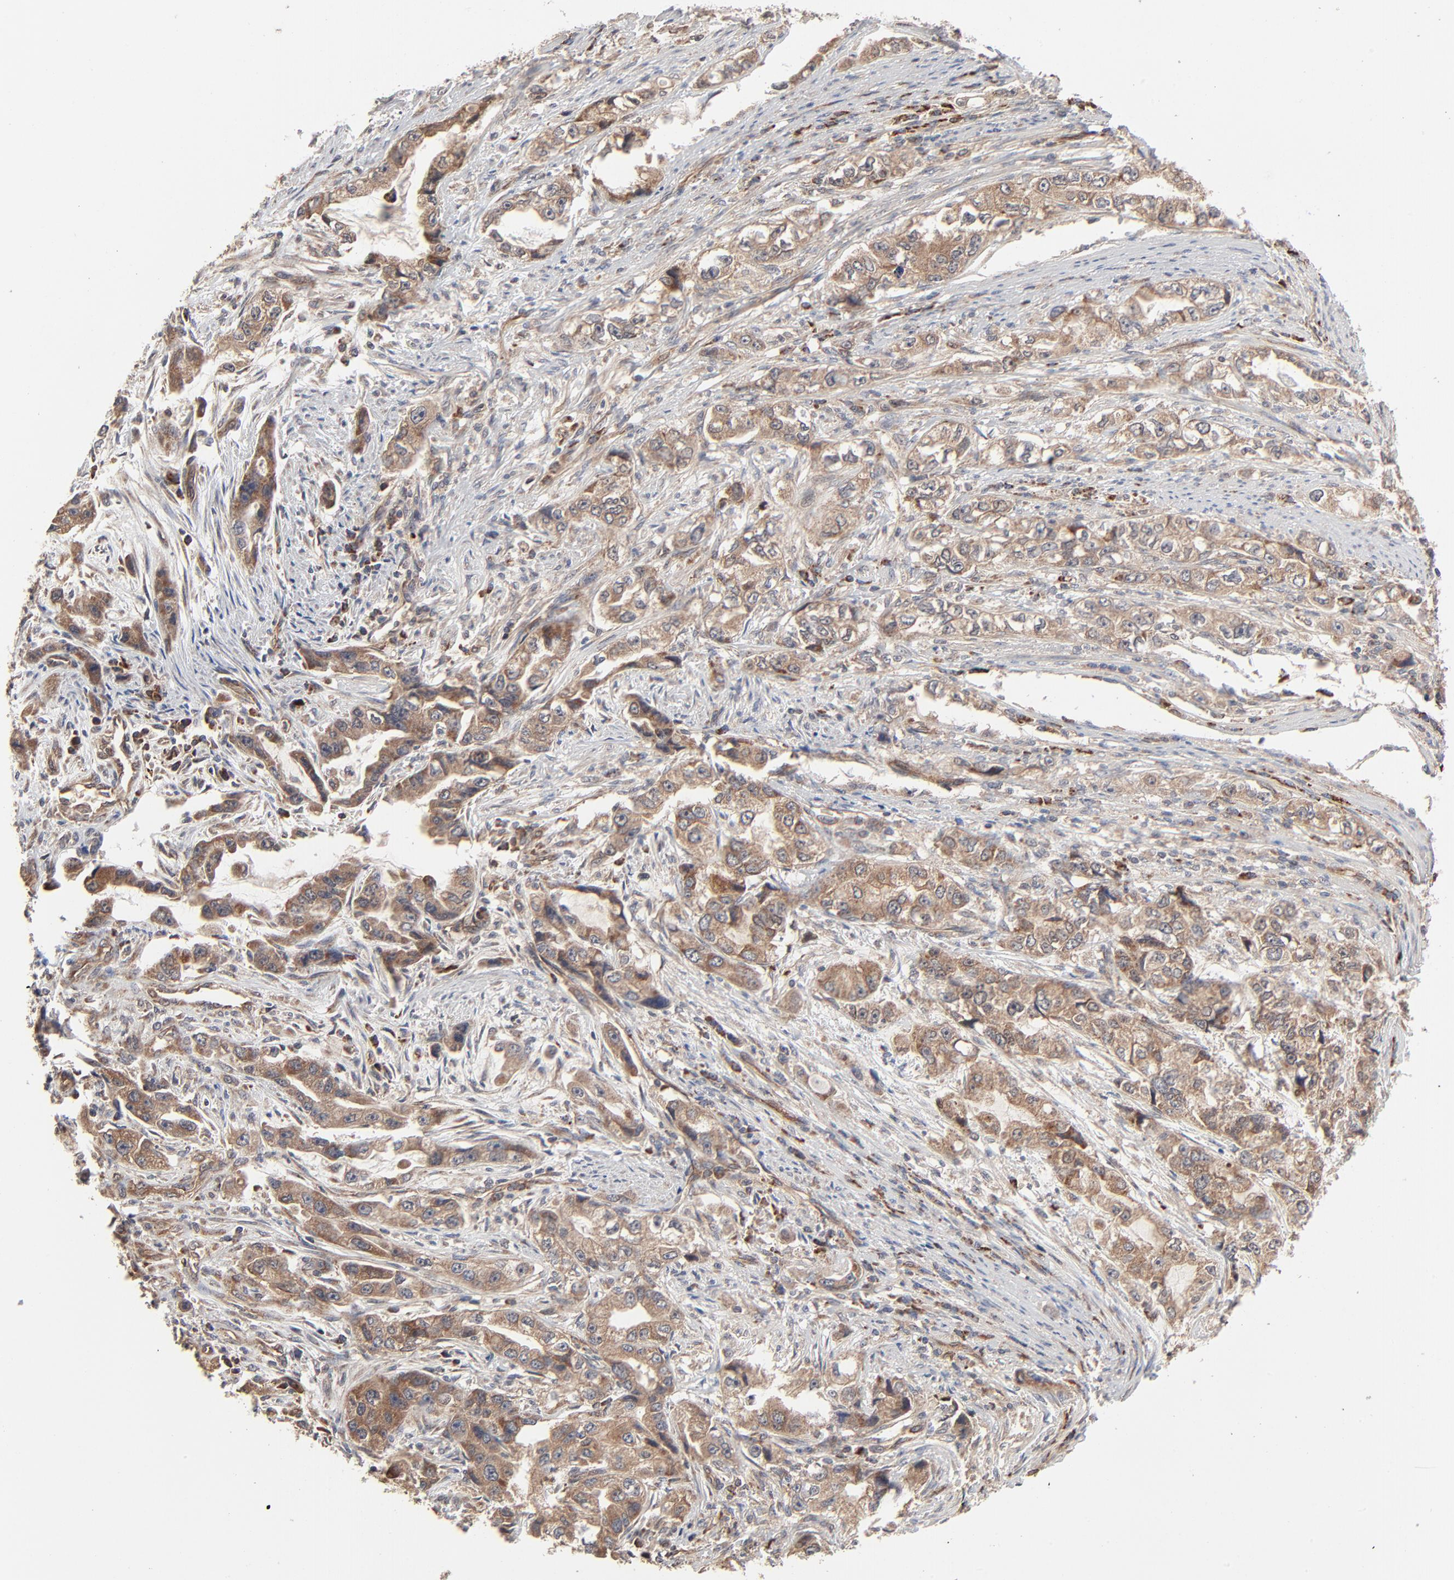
{"staining": {"intensity": "moderate", "quantity": ">75%", "location": "cytoplasmic/membranous"}, "tissue": "stomach cancer", "cell_type": "Tumor cells", "image_type": "cancer", "snomed": [{"axis": "morphology", "description": "Adenocarcinoma, NOS"}, {"axis": "topography", "description": "Stomach, lower"}], "caption": "IHC of stomach cancer (adenocarcinoma) demonstrates medium levels of moderate cytoplasmic/membranous expression in approximately >75% of tumor cells.", "gene": "ABLIM3", "patient": {"sex": "female", "age": 93}}